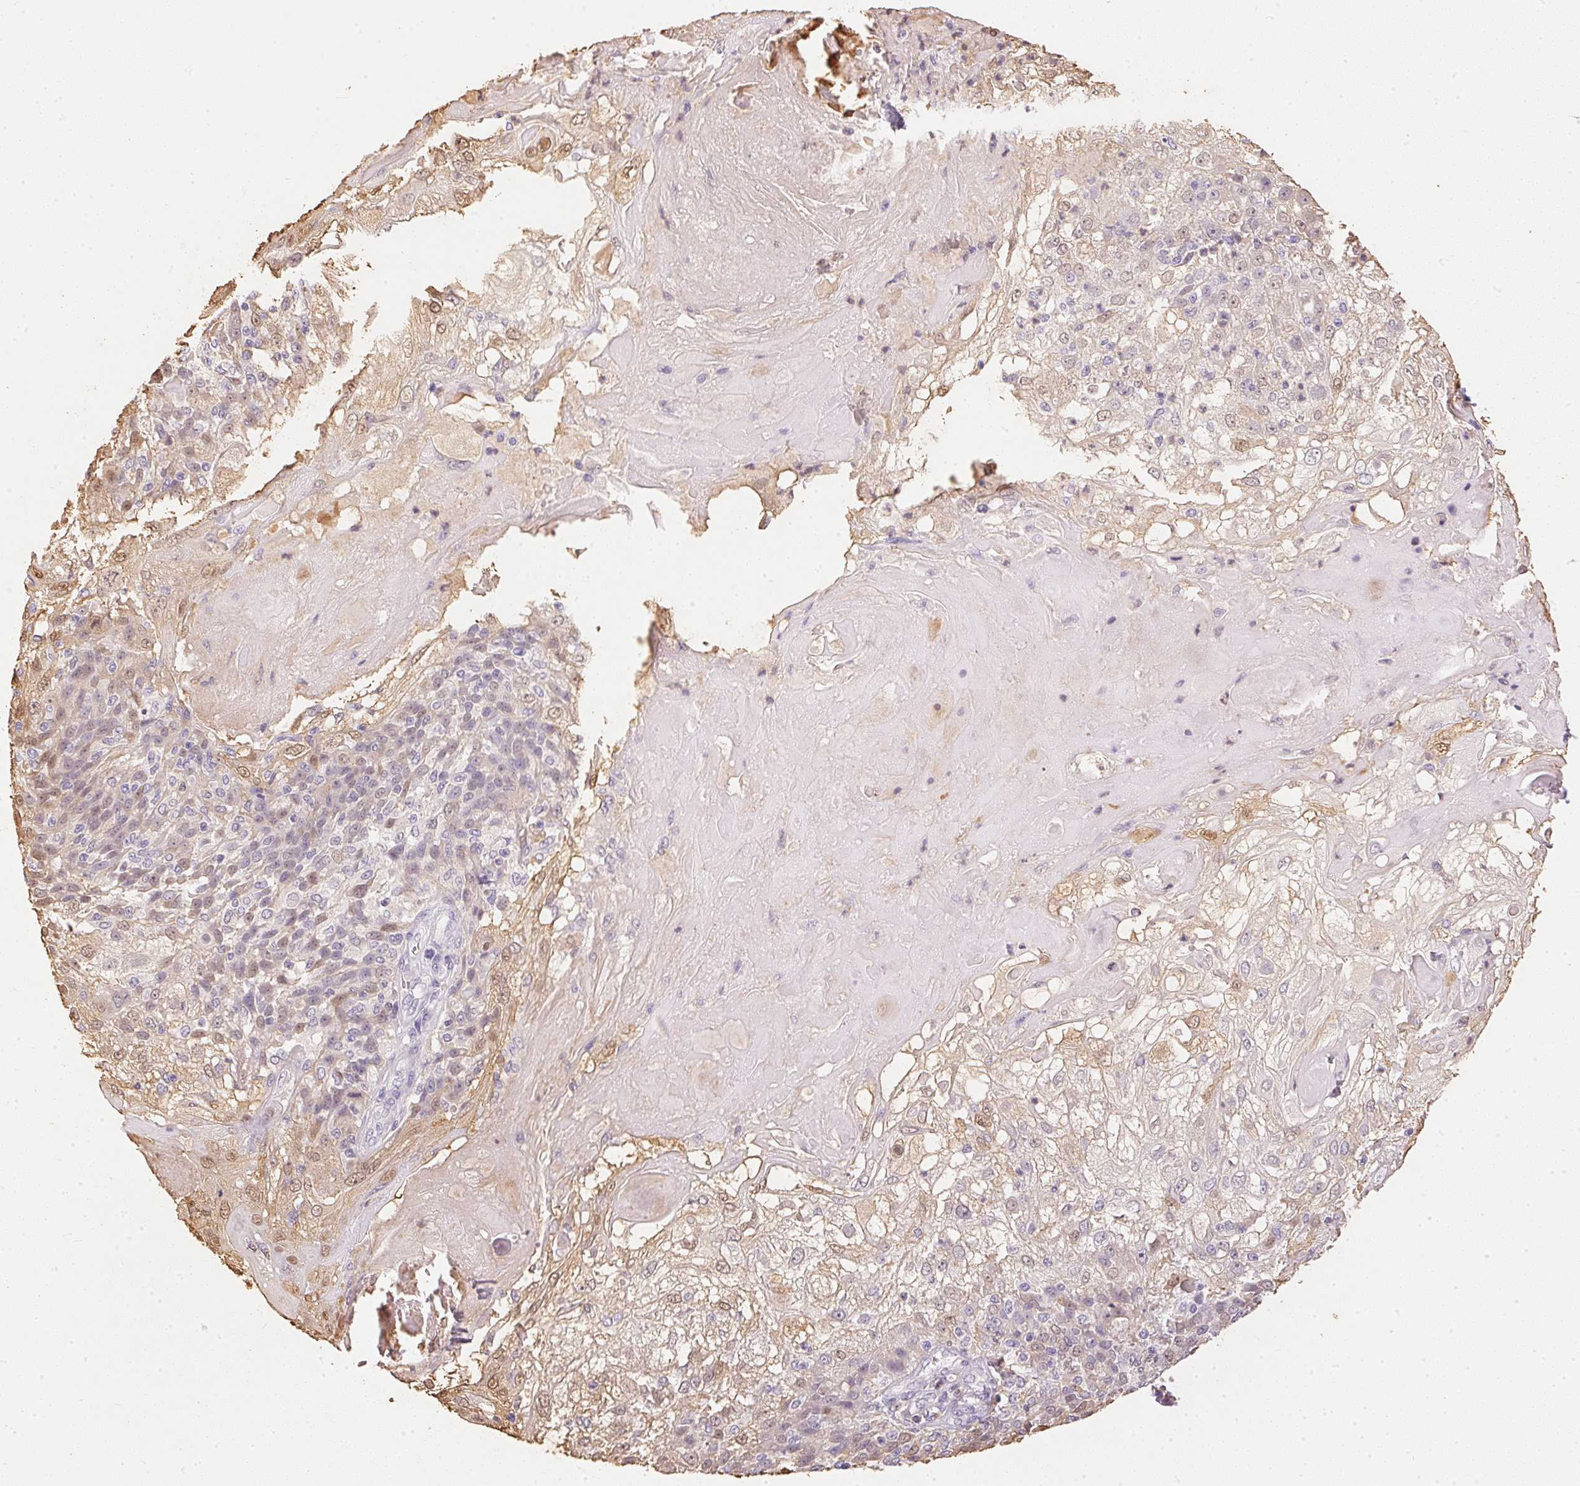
{"staining": {"intensity": "weak", "quantity": "<25%", "location": "cytoplasmic/membranous,nuclear"}, "tissue": "skin cancer", "cell_type": "Tumor cells", "image_type": "cancer", "snomed": [{"axis": "morphology", "description": "Normal tissue, NOS"}, {"axis": "morphology", "description": "Squamous cell carcinoma, NOS"}, {"axis": "topography", "description": "Skin"}], "caption": "This is an immunohistochemistry micrograph of human squamous cell carcinoma (skin). There is no staining in tumor cells.", "gene": "S100A3", "patient": {"sex": "female", "age": 83}}